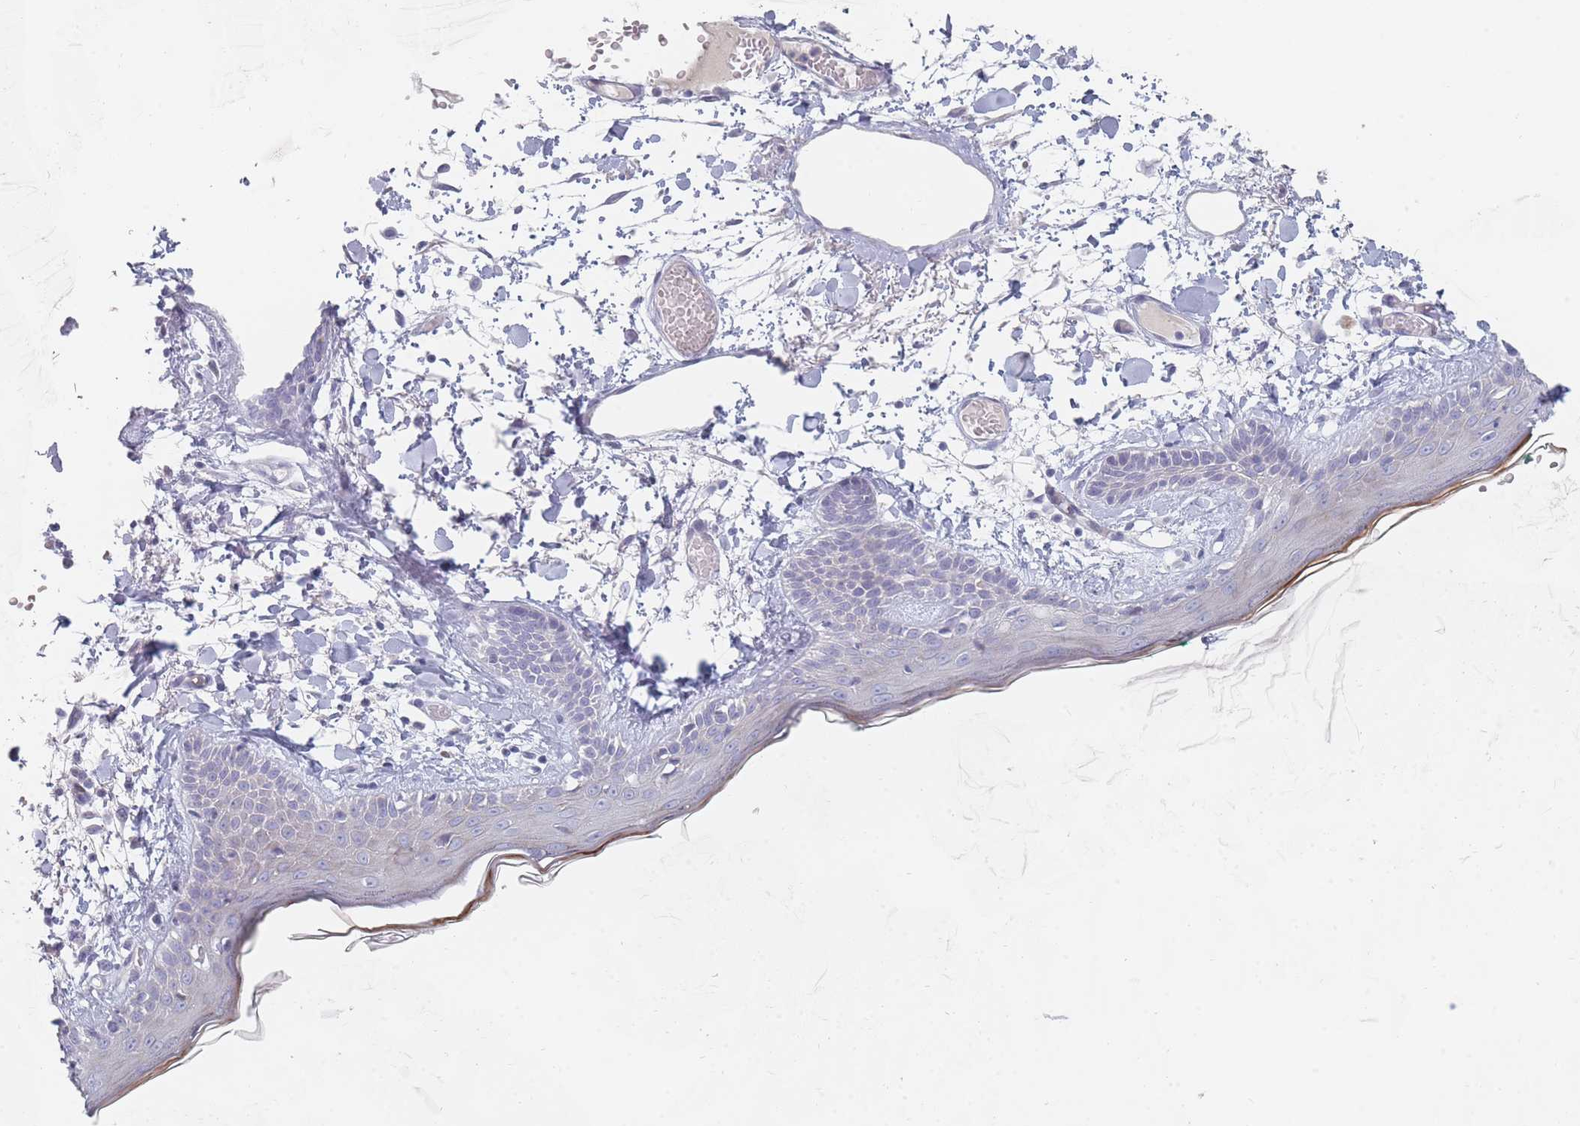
{"staining": {"intensity": "negative", "quantity": "none", "location": "none"}, "tissue": "skin", "cell_type": "Fibroblasts", "image_type": "normal", "snomed": [{"axis": "morphology", "description": "Normal tissue, NOS"}, {"axis": "topography", "description": "Skin"}], "caption": "High power microscopy histopathology image of an IHC image of normal skin, revealing no significant expression in fibroblasts. (DAB (3,3'-diaminobenzidine) IHC visualized using brightfield microscopy, high magnification).", "gene": "SPATS1", "patient": {"sex": "male", "age": 79}}